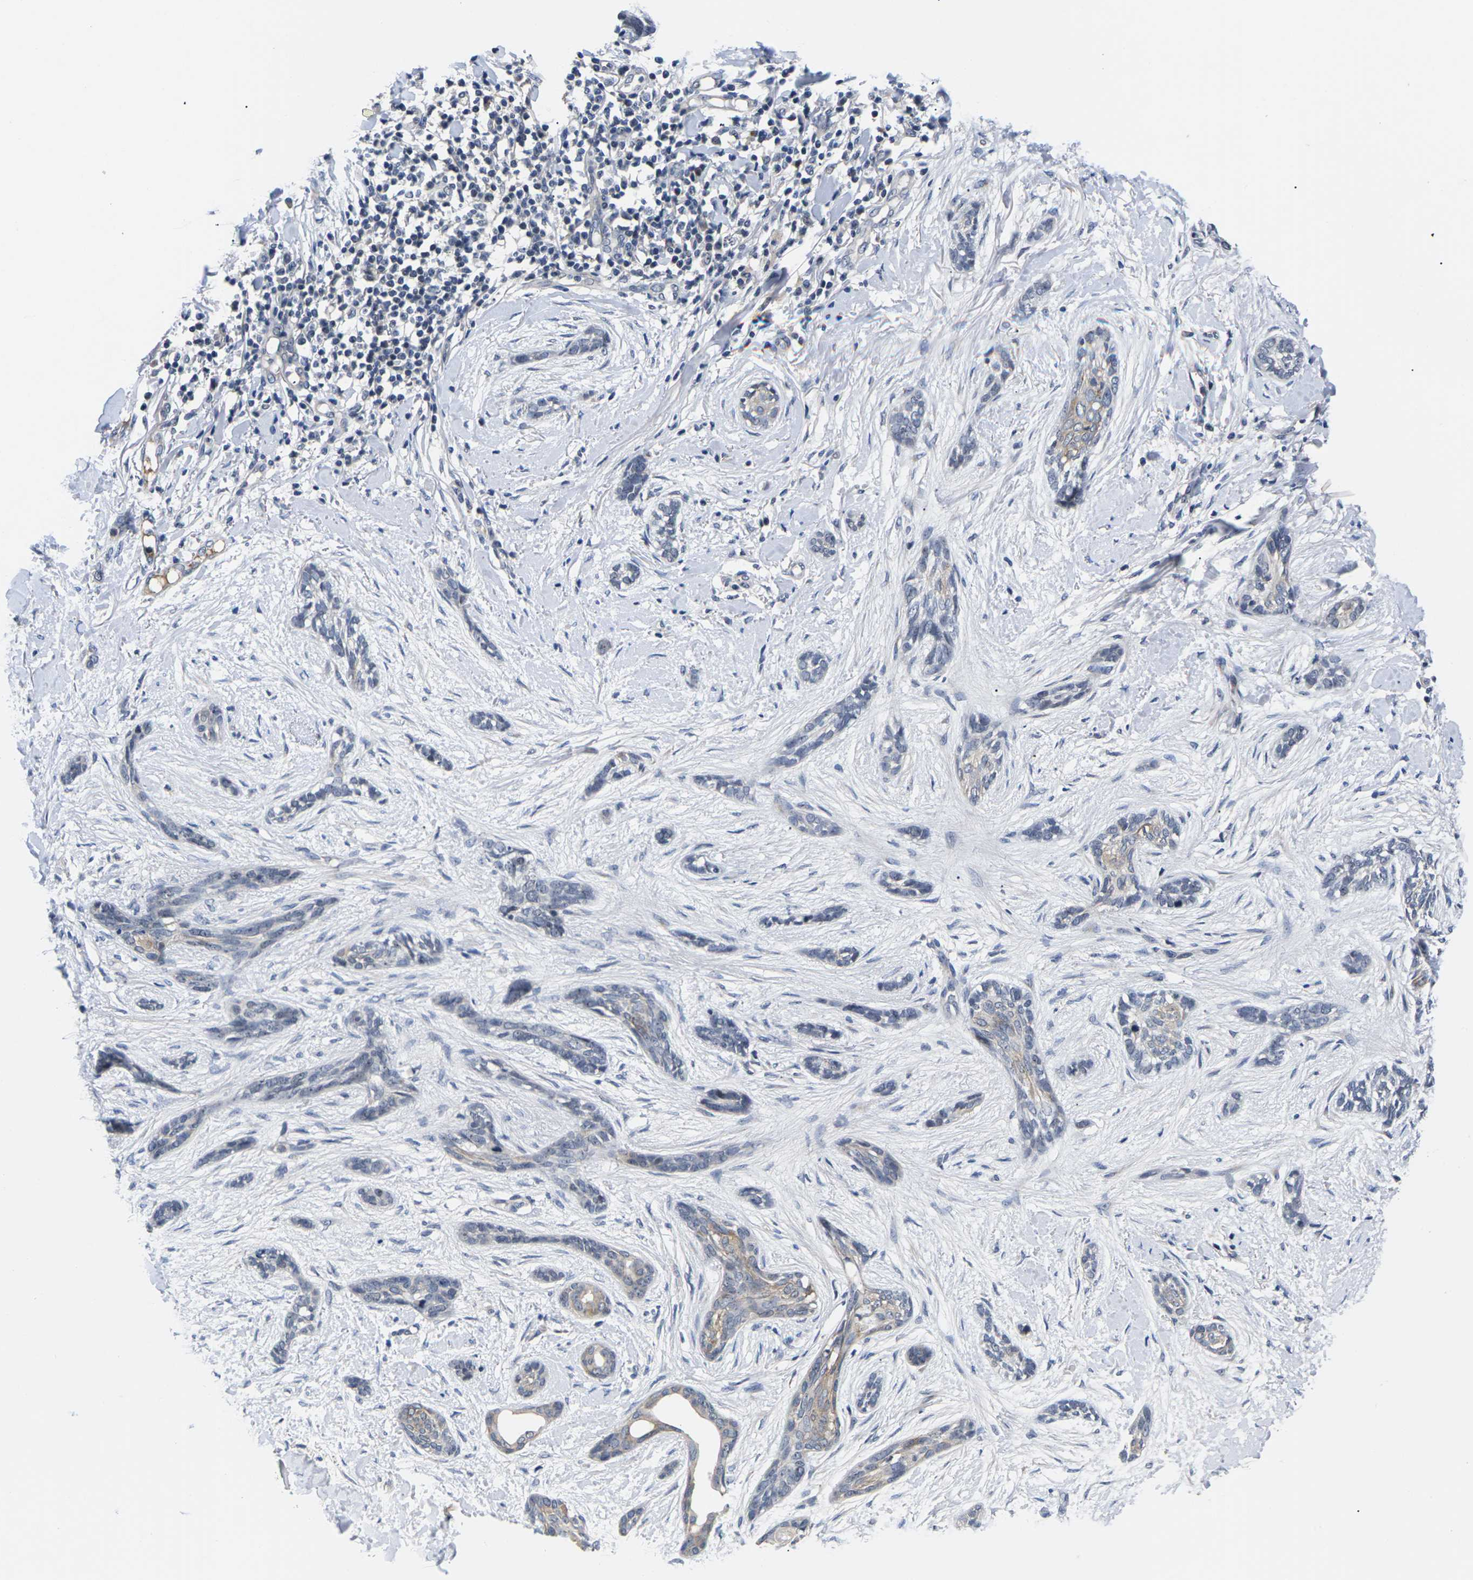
{"staining": {"intensity": "weak", "quantity": "<25%", "location": "cytoplasmic/membranous"}, "tissue": "skin cancer", "cell_type": "Tumor cells", "image_type": "cancer", "snomed": [{"axis": "morphology", "description": "Basal cell carcinoma"}, {"axis": "morphology", "description": "Adnexal tumor, benign"}, {"axis": "topography", "description": "Skin"}], "caption": "This photomicrograph is of skin cancer (benign adnexal tumor) stained with immunohistochemistry (IHC) to label a protein in brown with the nuclei are counter-stained blue. There is no expression in tumor cells.", "gene": "ST6GAL2", "patient": {"sex": "female", "age": 42}}